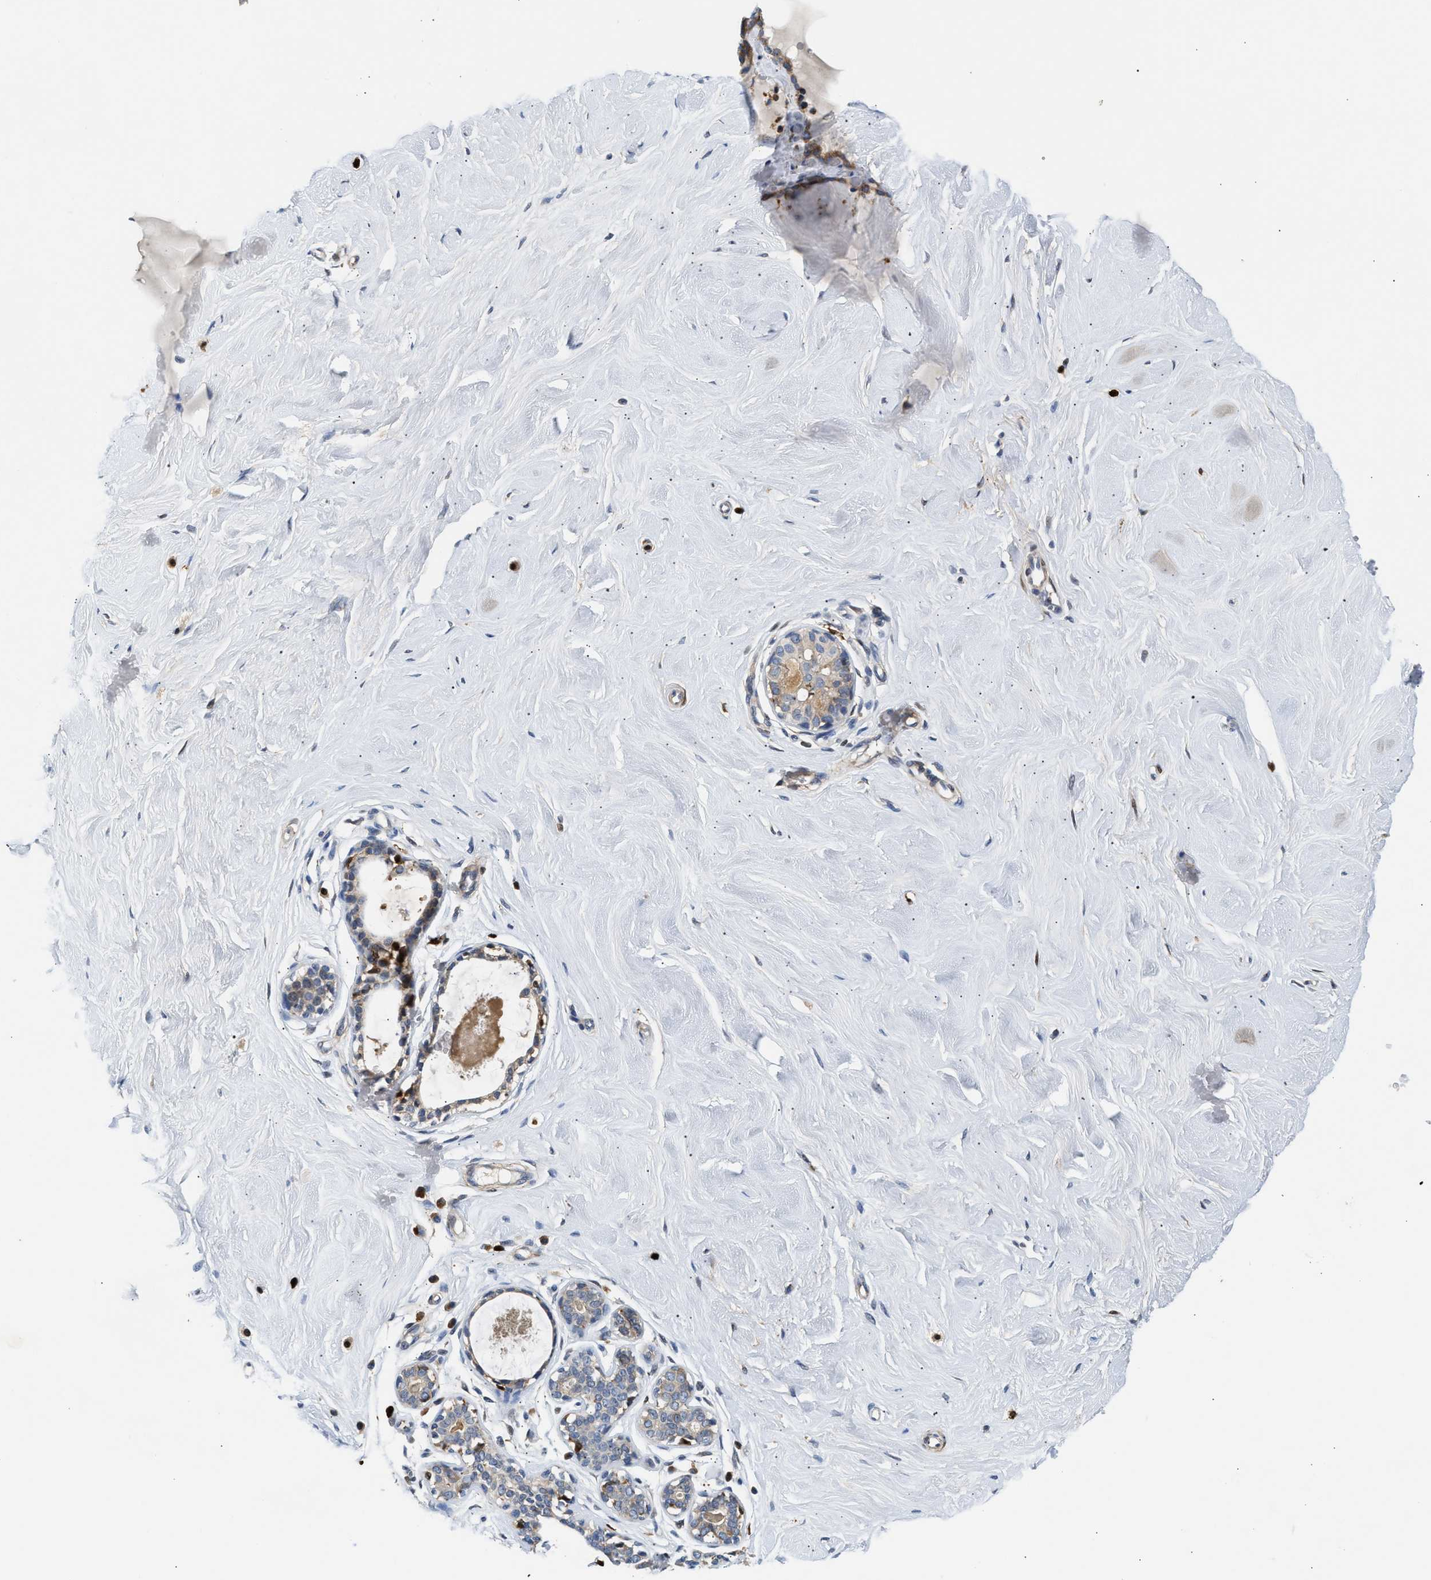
{"staining": {"intensity": "moderate", "quantity": "25%-75%", "location": "cytoplasmic/membranous"}, "tissue": "breast", "cell_type": "Glandular cells", "image_type": "normal", "snomed": [{"axis": "morphology", "description": "Normal tissue, NOS"}, {"axis": "topography", "description": "Breast"}], "caption": "The photomicrograph reveals staining of normal breast, revealing moderate cytoplasmic/membranous protein staining (brown color) within glandular cells.", "gene": "SLIT2", "patient": {"sex": "female", "age": 23}}